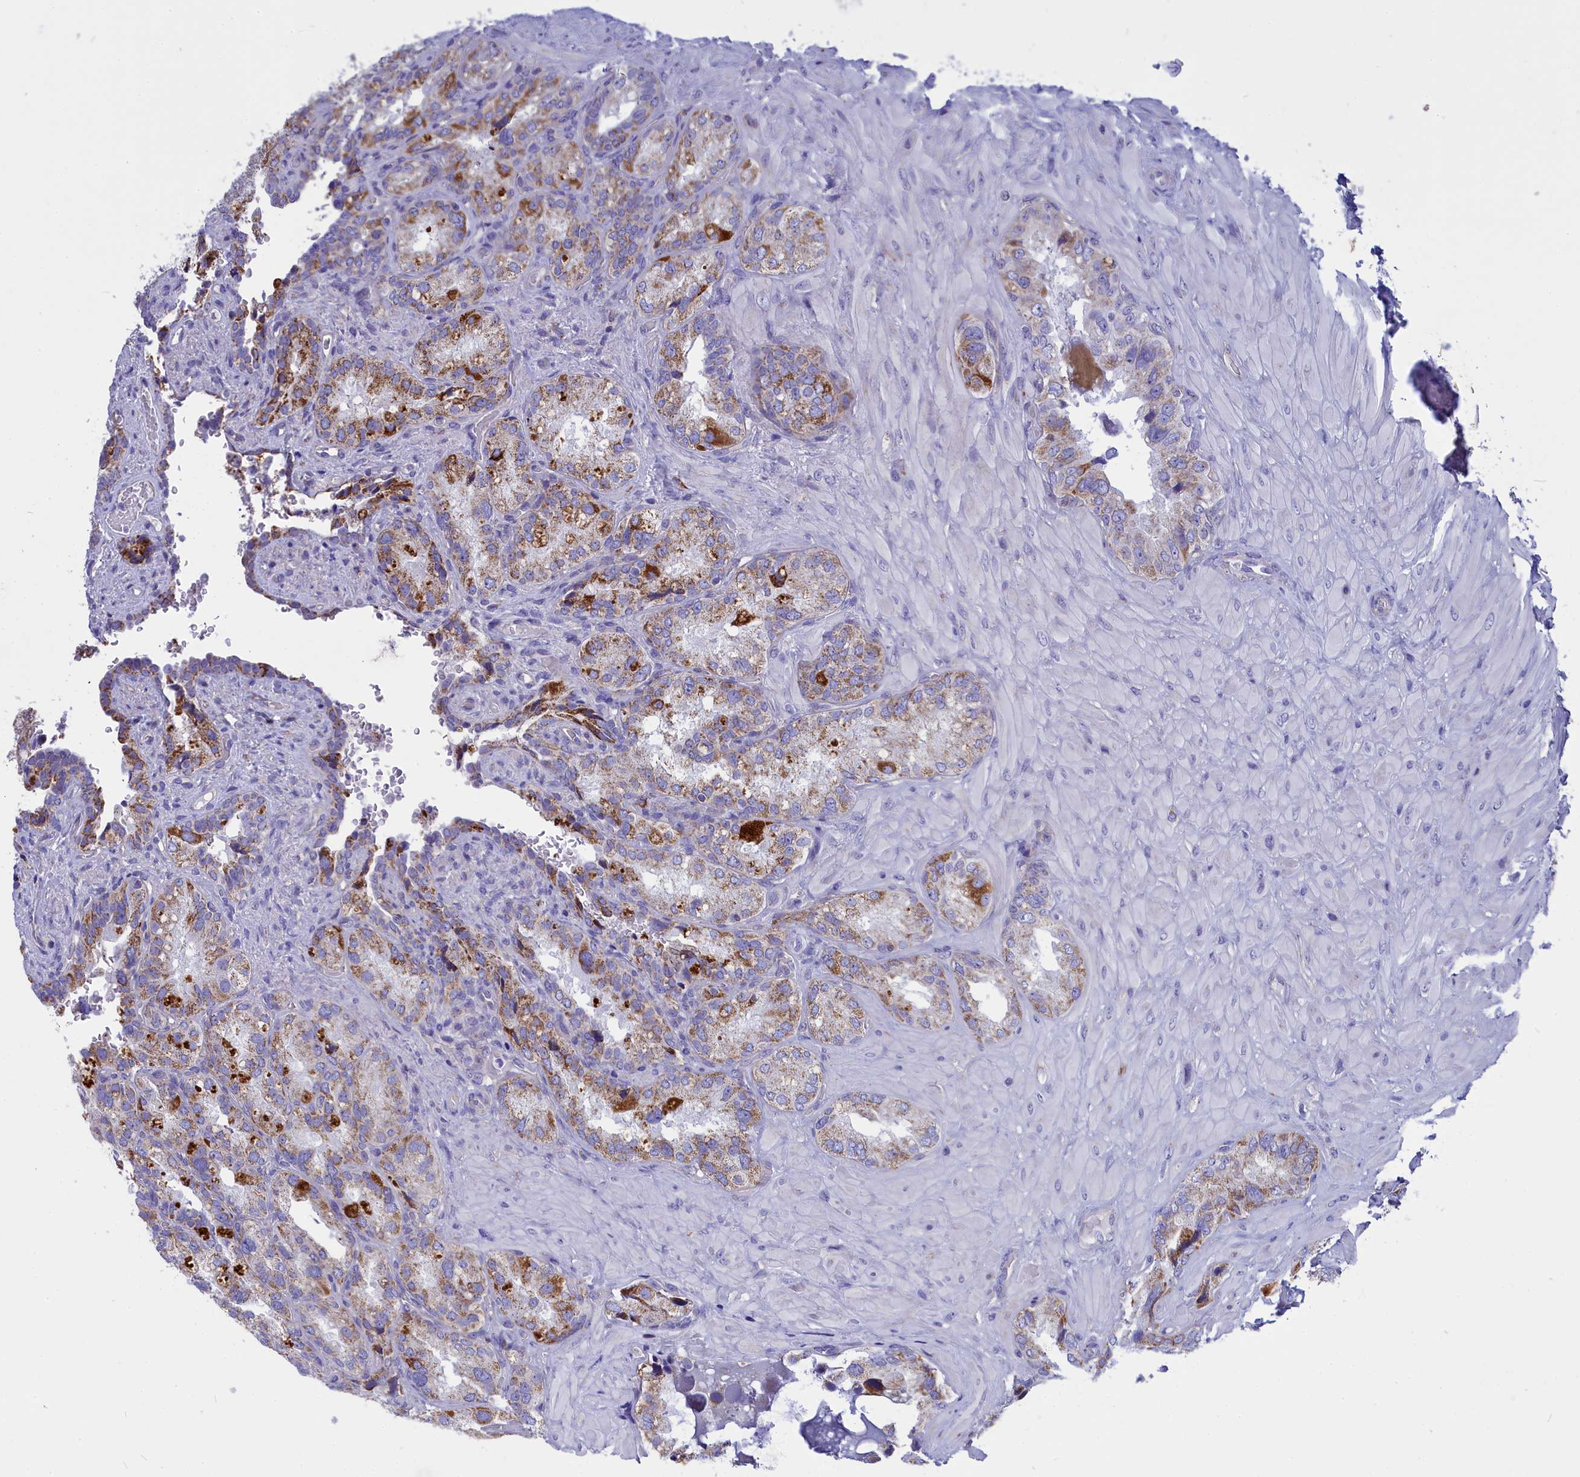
{"staining": {"intensity": "moderate", "quantity": ">75%", "location": "cytoplasmic/membranous"}, "tissue": "seminal vesicle", "cell_type": "Glandular cells", "image_type": "normal", "snomed": [{"axis": "morphology", "description": "Normal tissue, NOS"}, {"axis": "topography", "description": "Seminal veicle"}, {"axis": "topography", "description": "Peripheral nerve tissue"}], "caption": "Human seminal vesicle stained with a brown dye shows moderate cytoplasmic/membranous positive staining in approximately >75% of glandular cells.", "gene": "CCRL2", "patient": {"sex": "male", "age": 67}}